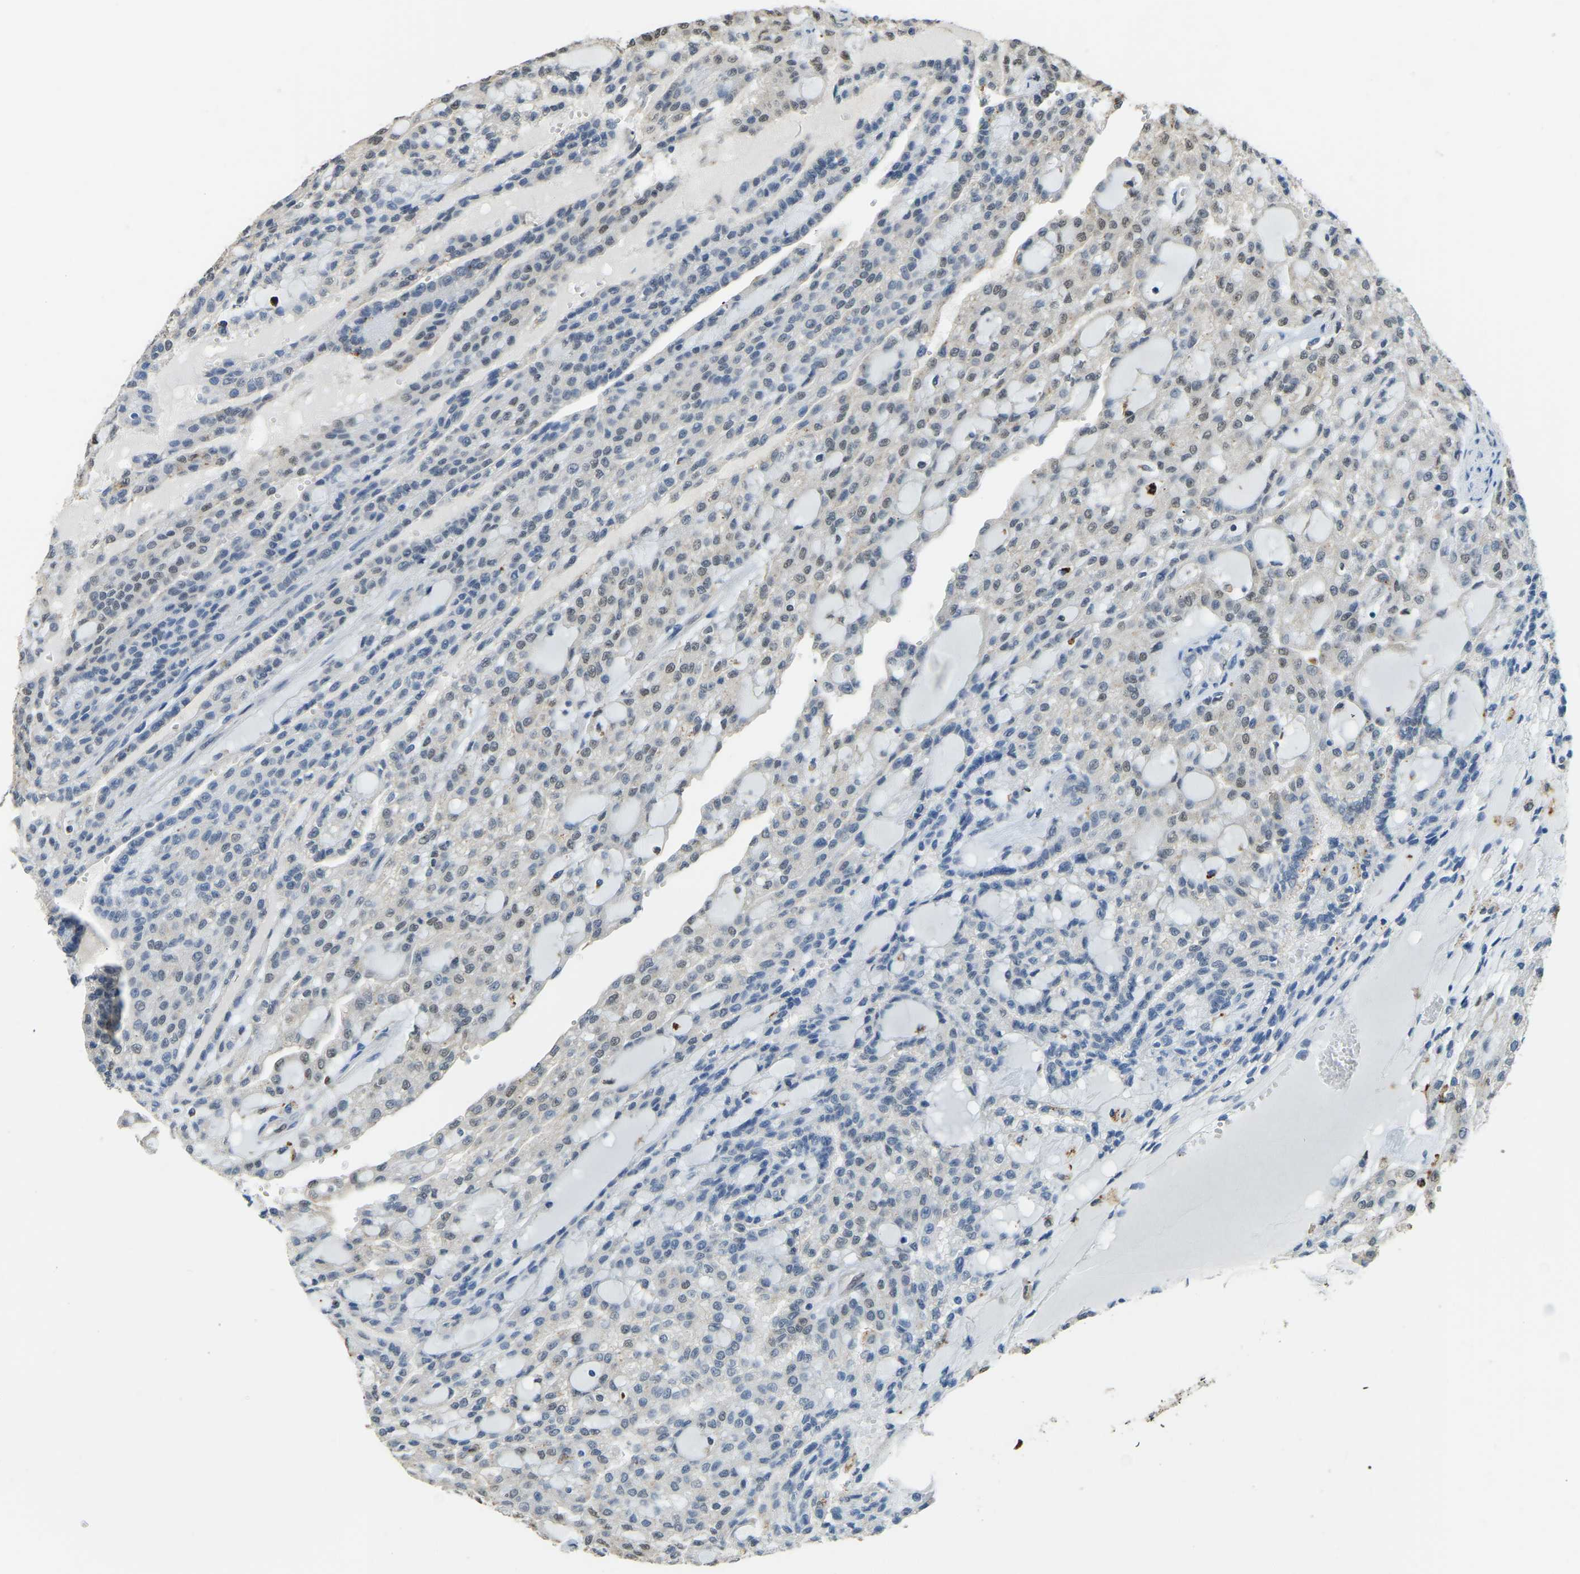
{"staining": {"intensity": "weak", "quantity": "<25%", "location": "cytoplasmic/membranous,nuclear"}, "tissue": "renal cancer", "cell_type": "Tumor cells", "image_type": "cancer", "snomed": [{"axis": "morphology", "description": "Adenocarcinoma, NOS"}, {"axis": "topography", "description": "Kidney"}], "caption": "Renal cancer (adenocarcinoma) was stained to show a protein in brown. There is no significant staining in tumor cells.", "gene": "NANS", "patient": {"sex": "male", "age": 63}}